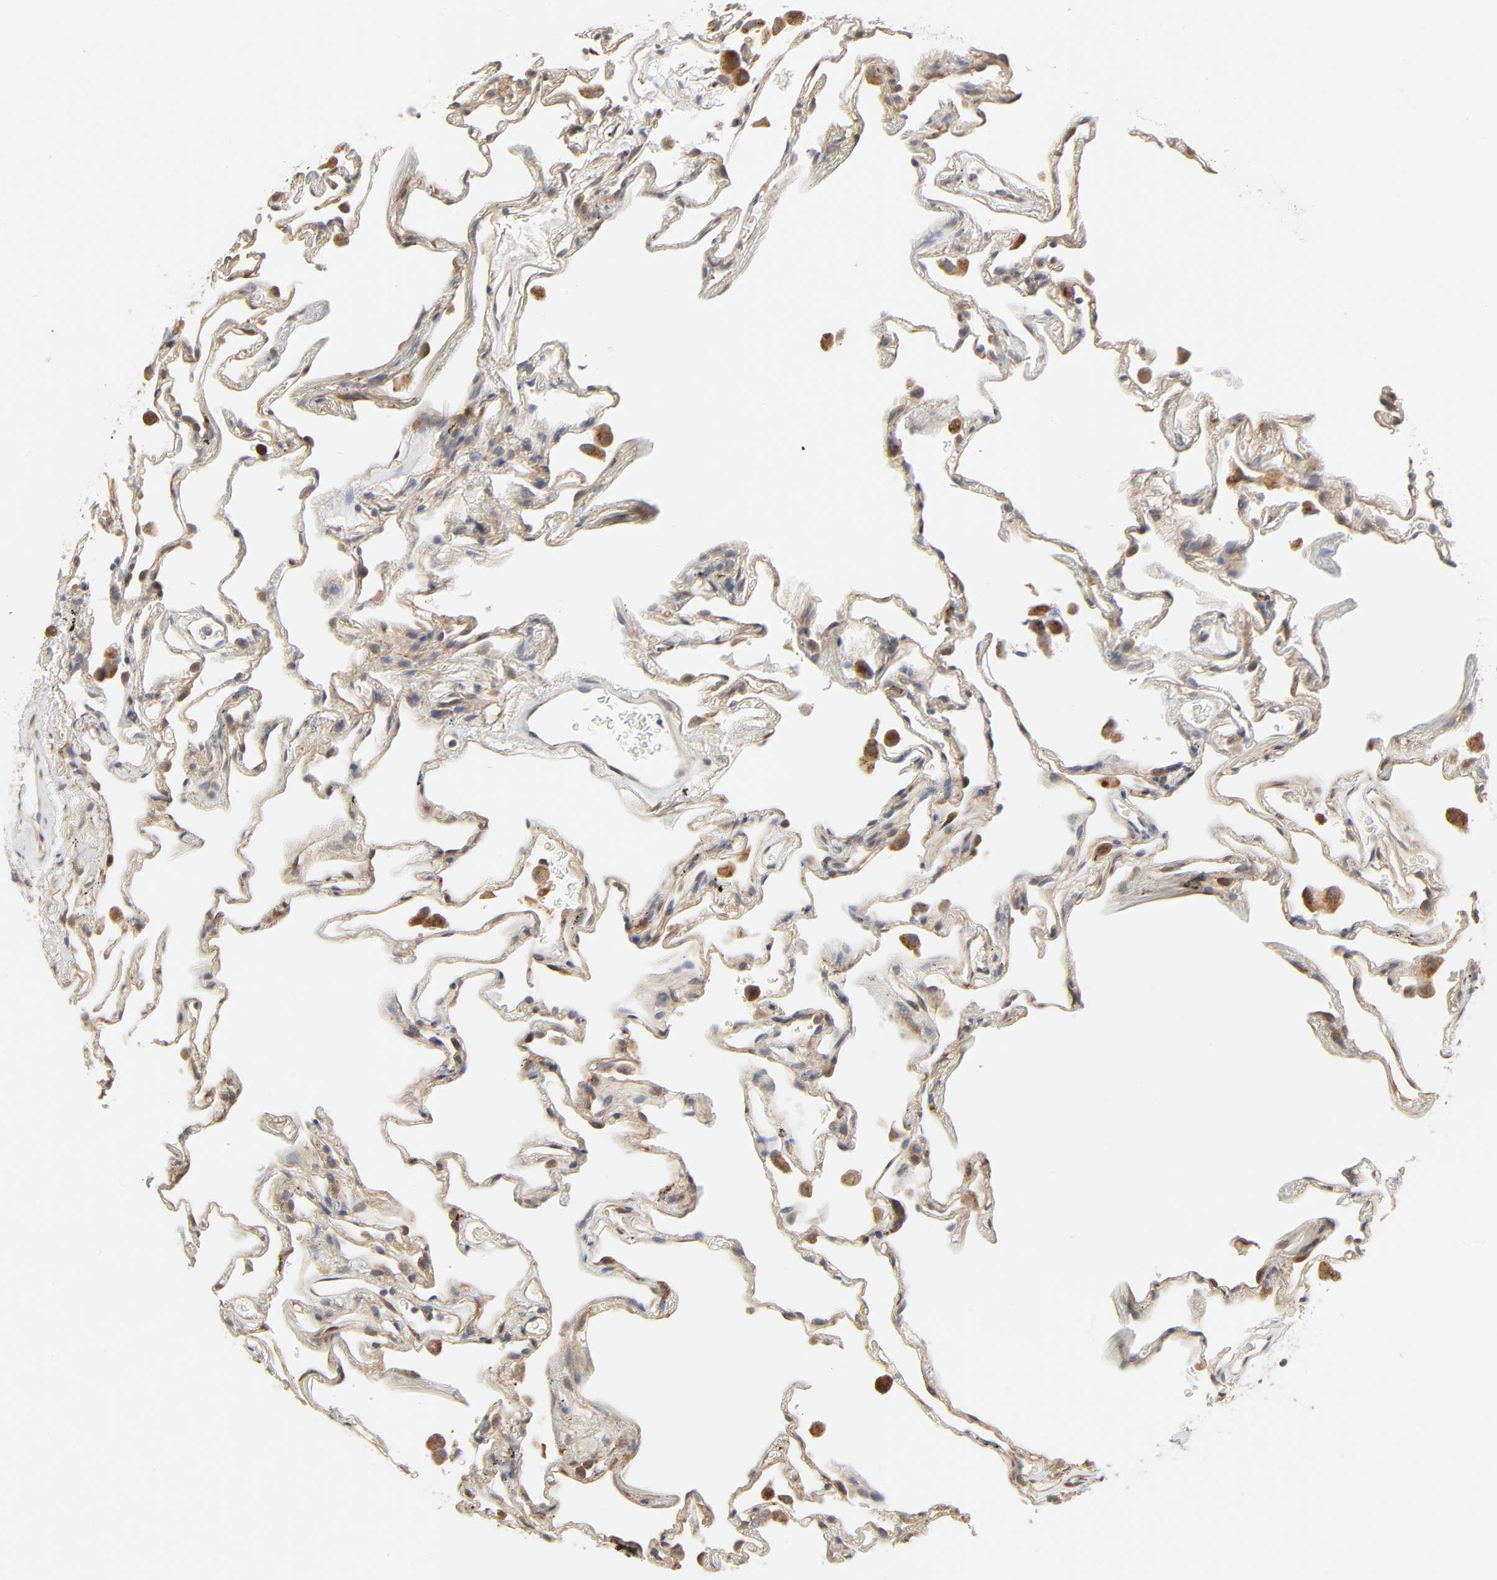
{"staining": {"intensity": "weak", "quantity": "25%-75%", "location": "cytoplasmic/membranous"}, "tissue": "lung", "cell_type": "Alveolar cells", "image_type": "normal", "snomed": [{"axis": "morphology", "description": "Normal tissue, NOS"}, {"axis": "morphology", "description": "Inflammation, NOS"}, {"axis": "topography", "description": "Lung"}], "caption": "IHC photomicrograph of normal human lung stained for a protein (brown), which exhibits low levels of weak cytoplasmic/membranous positivity in about 25%-75% of alveolar cells.", "gene": "NDRG2", "patient": {"sex": "male", "age": 69}}